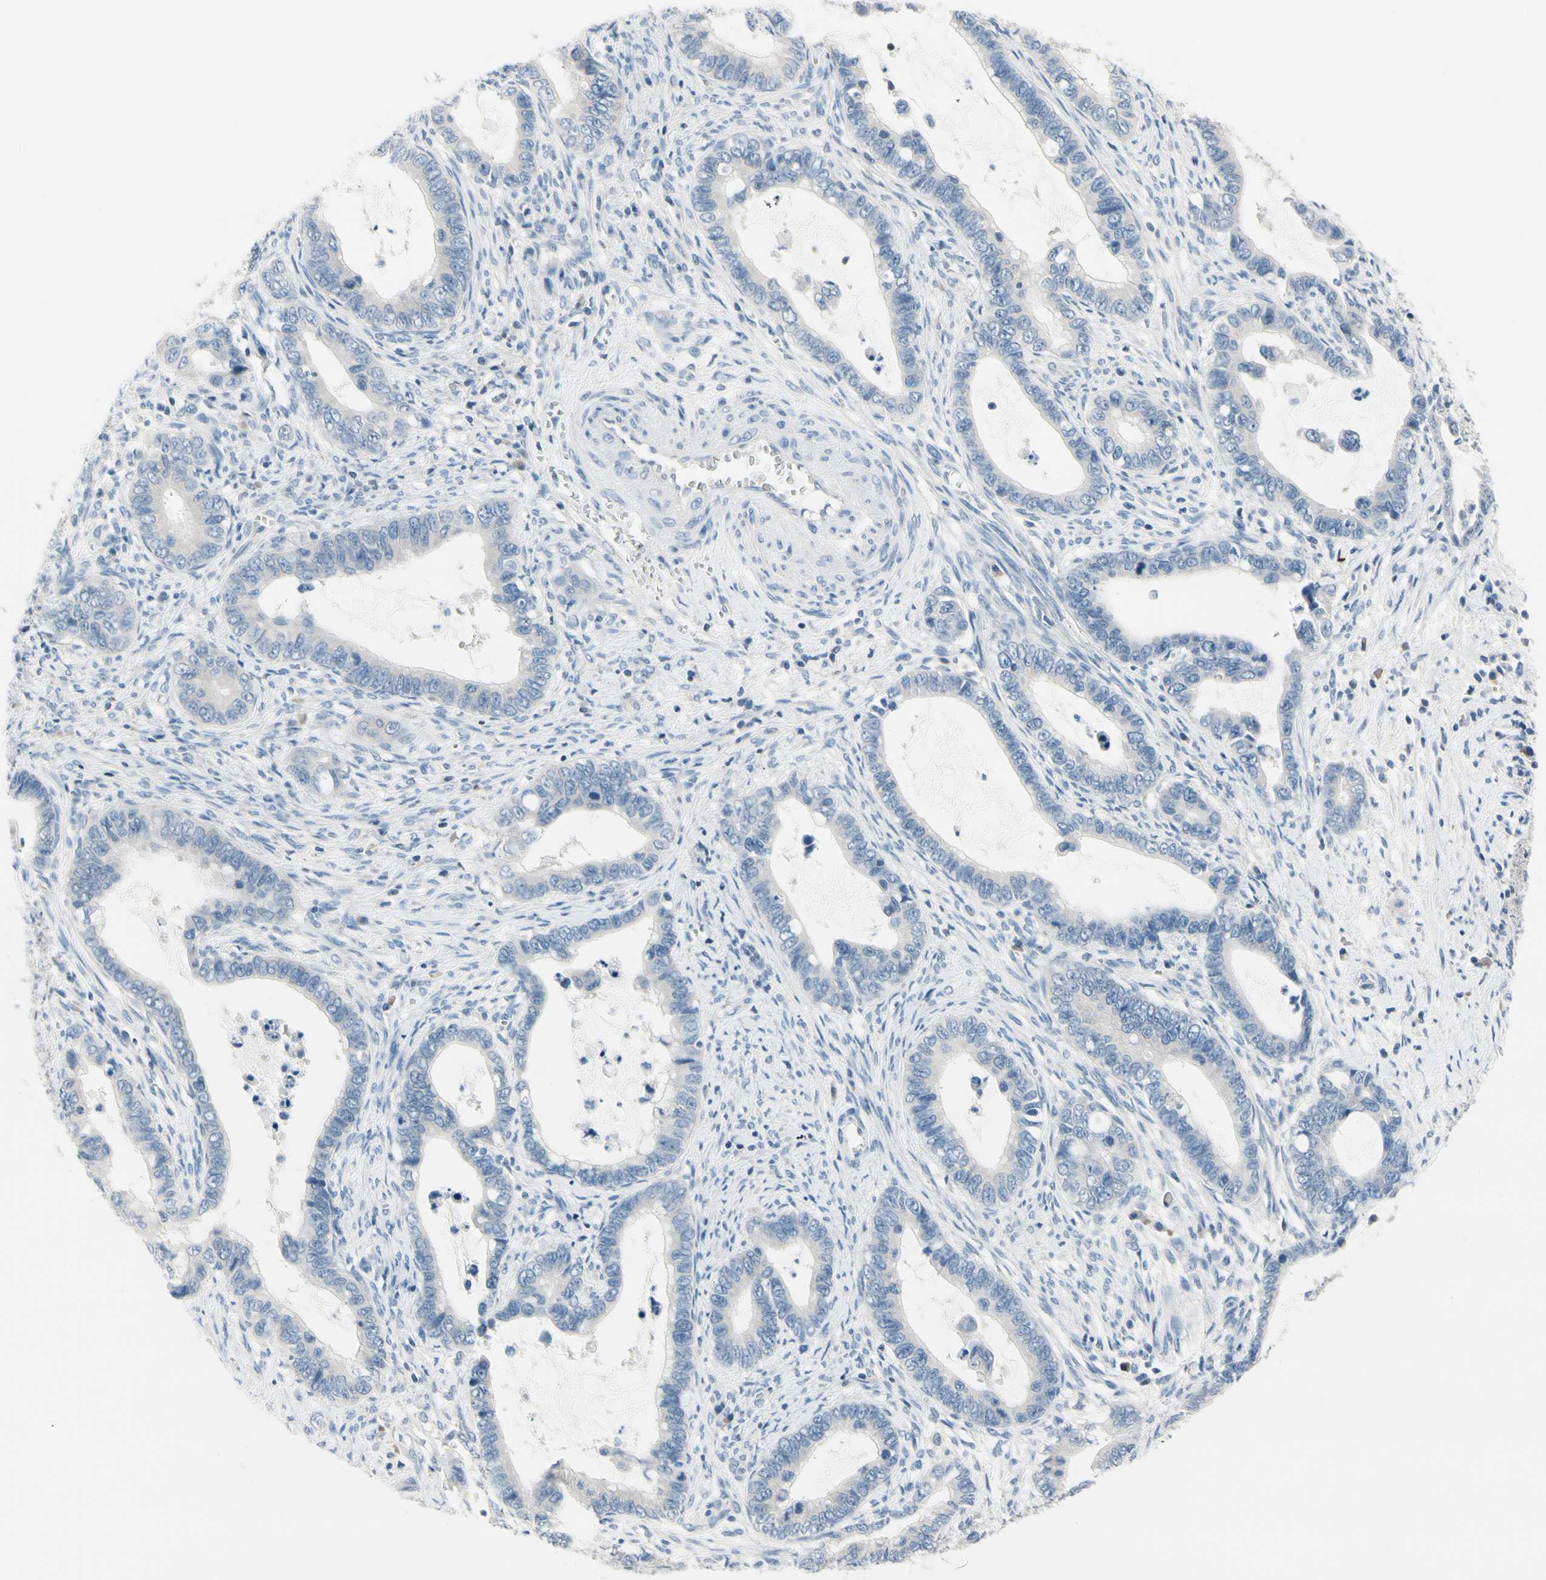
{"staining": {"intensity": "negative", "quantity": "none", "location": "none"}, "tissue": "cervical cancer", "cell_type": "Tumor cells", "image_type": "cancer", "snomed": [{"axis": "morphology", "description": "Adenocarcinoma, NOS"}, {"axis": "topography", "description": "Cervix"}], "caption": "Cervical cancer stained for a protein using immunohistochemistry demonstrates no staining tumor cells.", "gene": "NFATC2", "patient": {"sex": "female", "age": 44}}